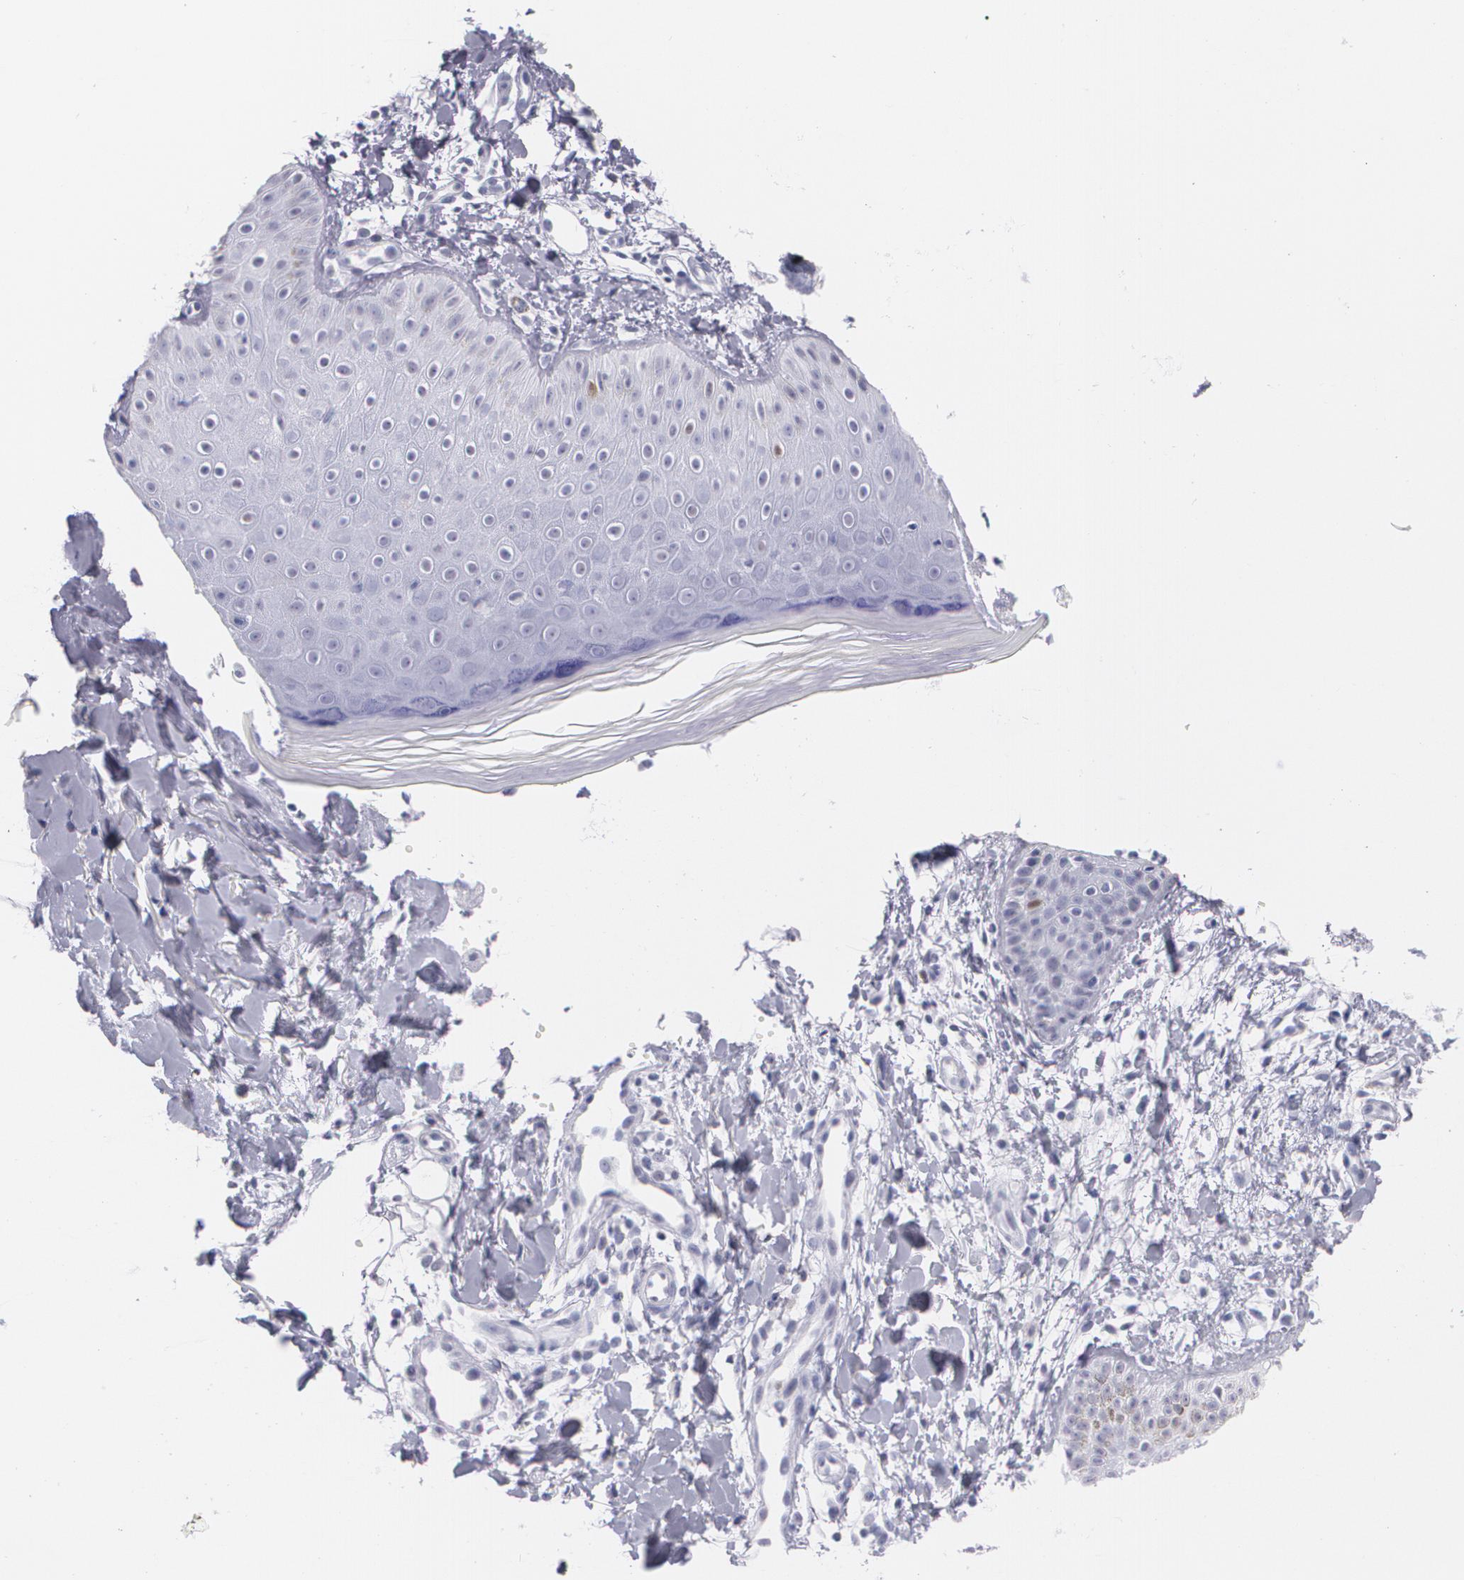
{"staining": {"intensity": "moderate", "quantity": "<25%", "location": "nuclear"}, "tissue": "skin", "cell_type": "Epidermal cells", "image_type": "normal", "snomed": [{"axis": "morphology", "description": "Normal tissue, NOS"}, {"axis": "morphology", "description": "Inflammation, NOS"}, {"axis": "topography", "description": "Soft tissue"}, {"axis": "topography", "description": "Anal"}], "caption": "A low amount of moderate nuclear positivity is seen in approximately <25% of epidermal cells in unremarkable skin. (Stains: DAB (3,3'-diaminobenzidine) in brown, nuclei in blue, Microscopy: brightfield microscopy at high magnification).", "gene": "TP53", "patient": {"sex": "female", "age": 15}}